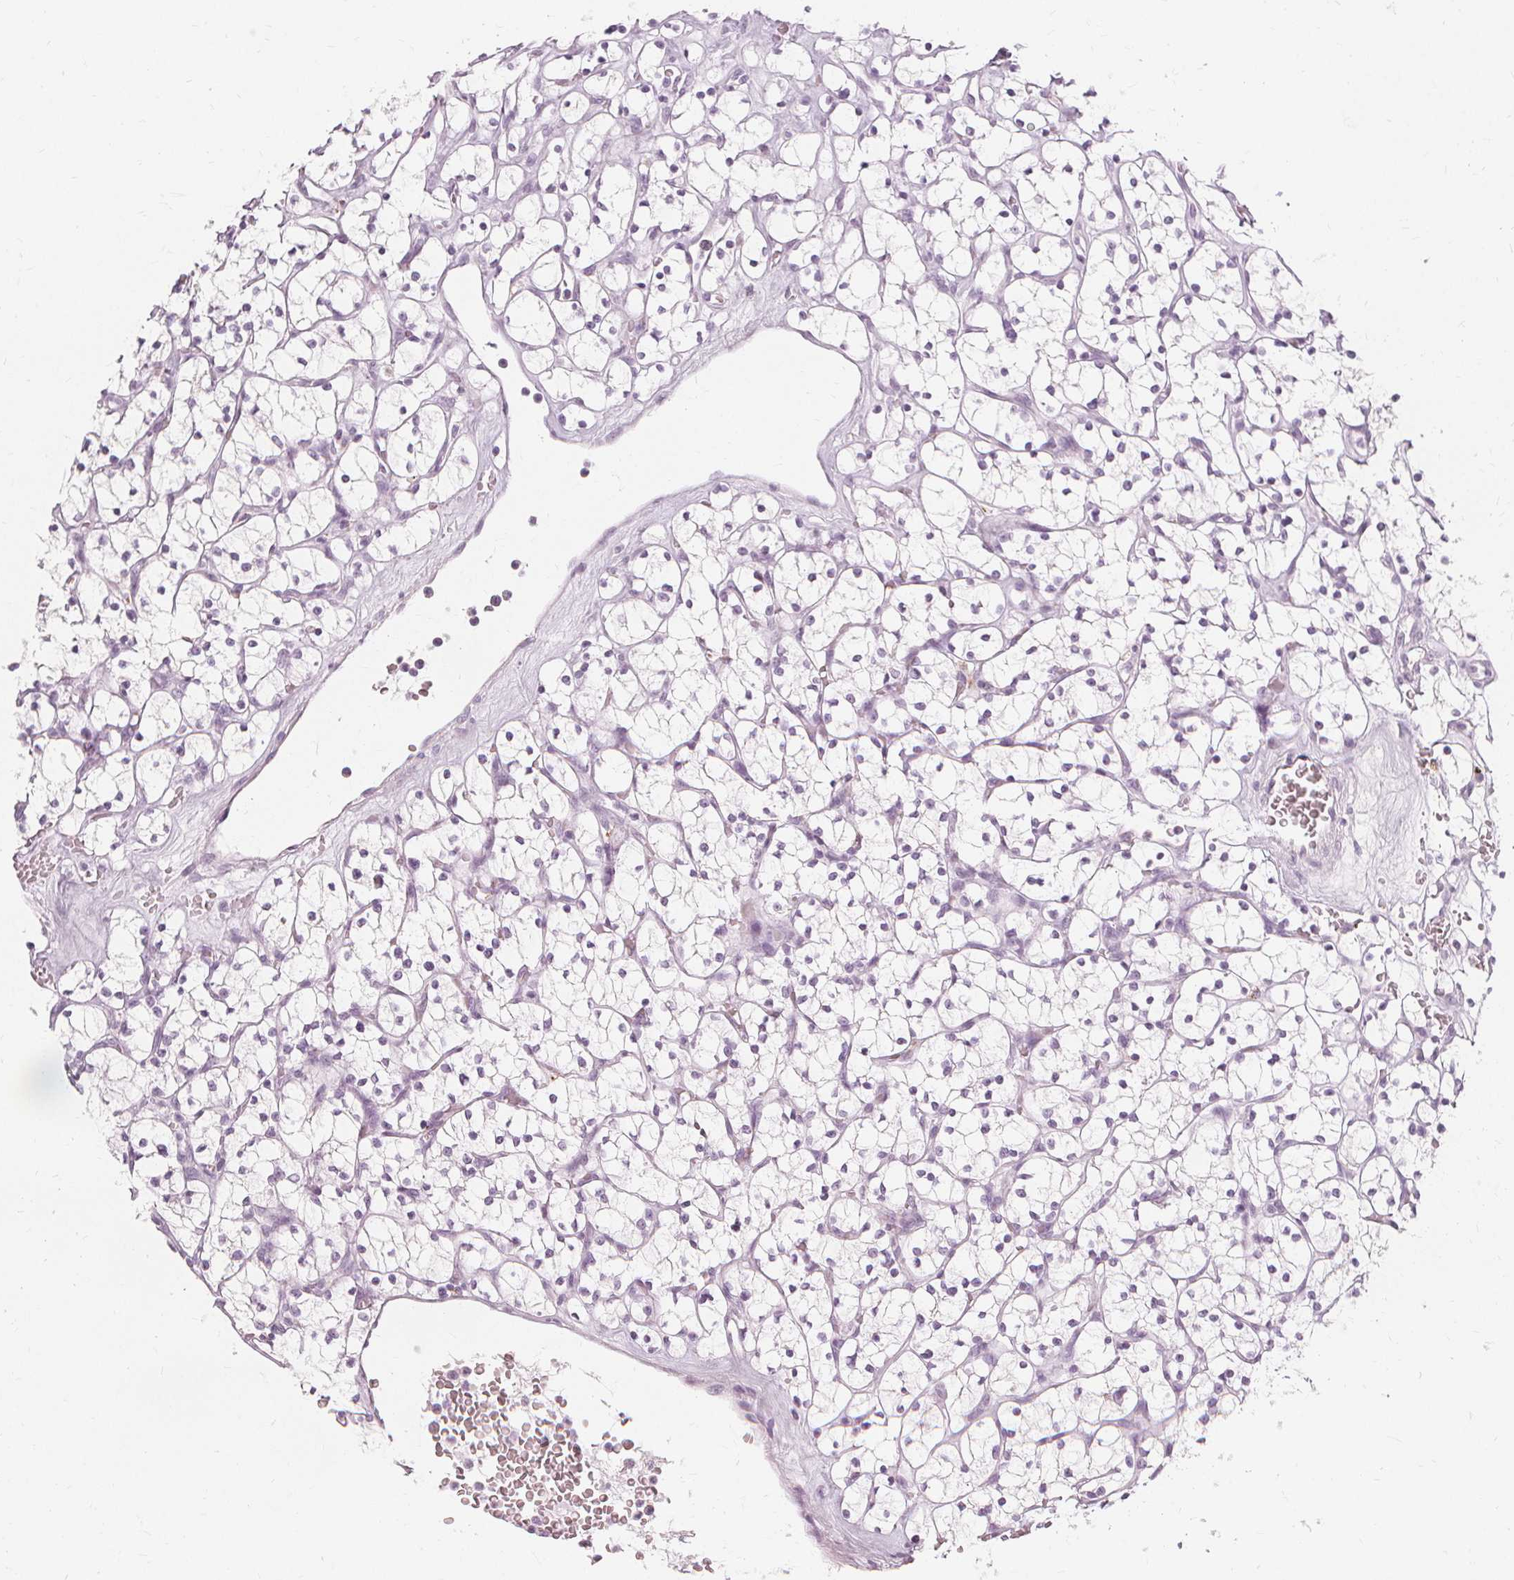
{"staining": {"intensity": "negative", "quantity": "none", "location": "none"}, "tissue": "renal cancer", "cell_type": "Tumor cells", "image_type": "cancer", "snomed": [{"axis": "morphology", "description": "Adenocarcinoma, NOS"}, {"axis": "topography", "description": "Kidney"}], "caption": "Renal cancer (adenocarcinoma) was stained to show a protein in brown. There is no significant expression in tumor cells.", "gene": "TFF1", "patient": {"sex": "female", "age": 64}}